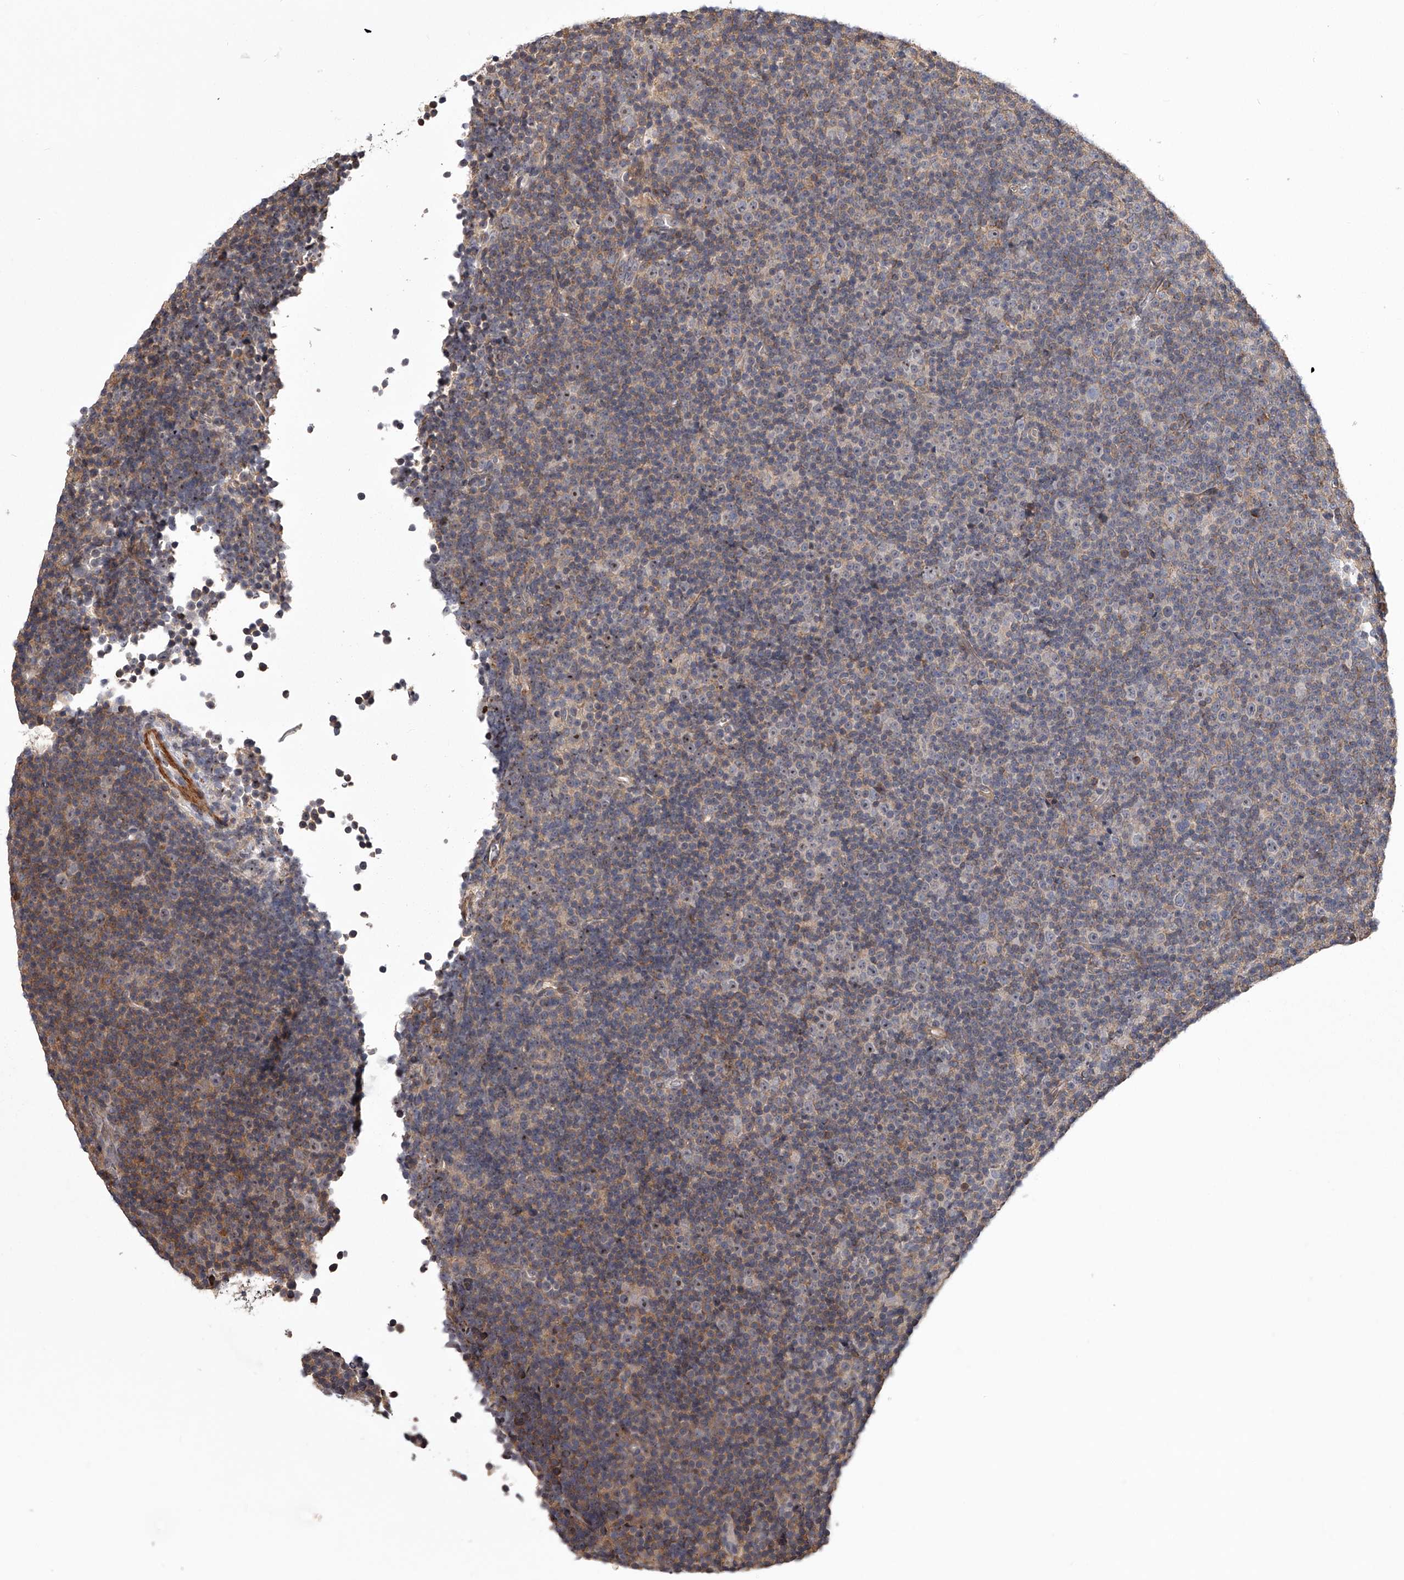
{"staining": {"intensity": "negative", "quantity": "none", "location": "none"}, "tissue": "lymphoma", "cell_type": "Tumor cells", "image_type": "cancer", "snomed": [{"axis": "morphology", "description": "Malignant lymphoma, non-Hodgkin's type, Low grade"}, {"axis": "topography", "description": "Lymph node"}], "caption": "IHC histopathology image of neoplastic tissue: human malignant lymphoma, non-Hodgkin's type (low-grade) stained with DAB (3,3'-diaminobenzidine) shows no significant protein expression in tumor cells. The staining is performed using DAB (3,3'-diaminobenzidine) brown chromogen with nuclei counter-stained in using hematoxylin.", "gene": "RRP36", "patient": {"sex": "female", "age": 67}}